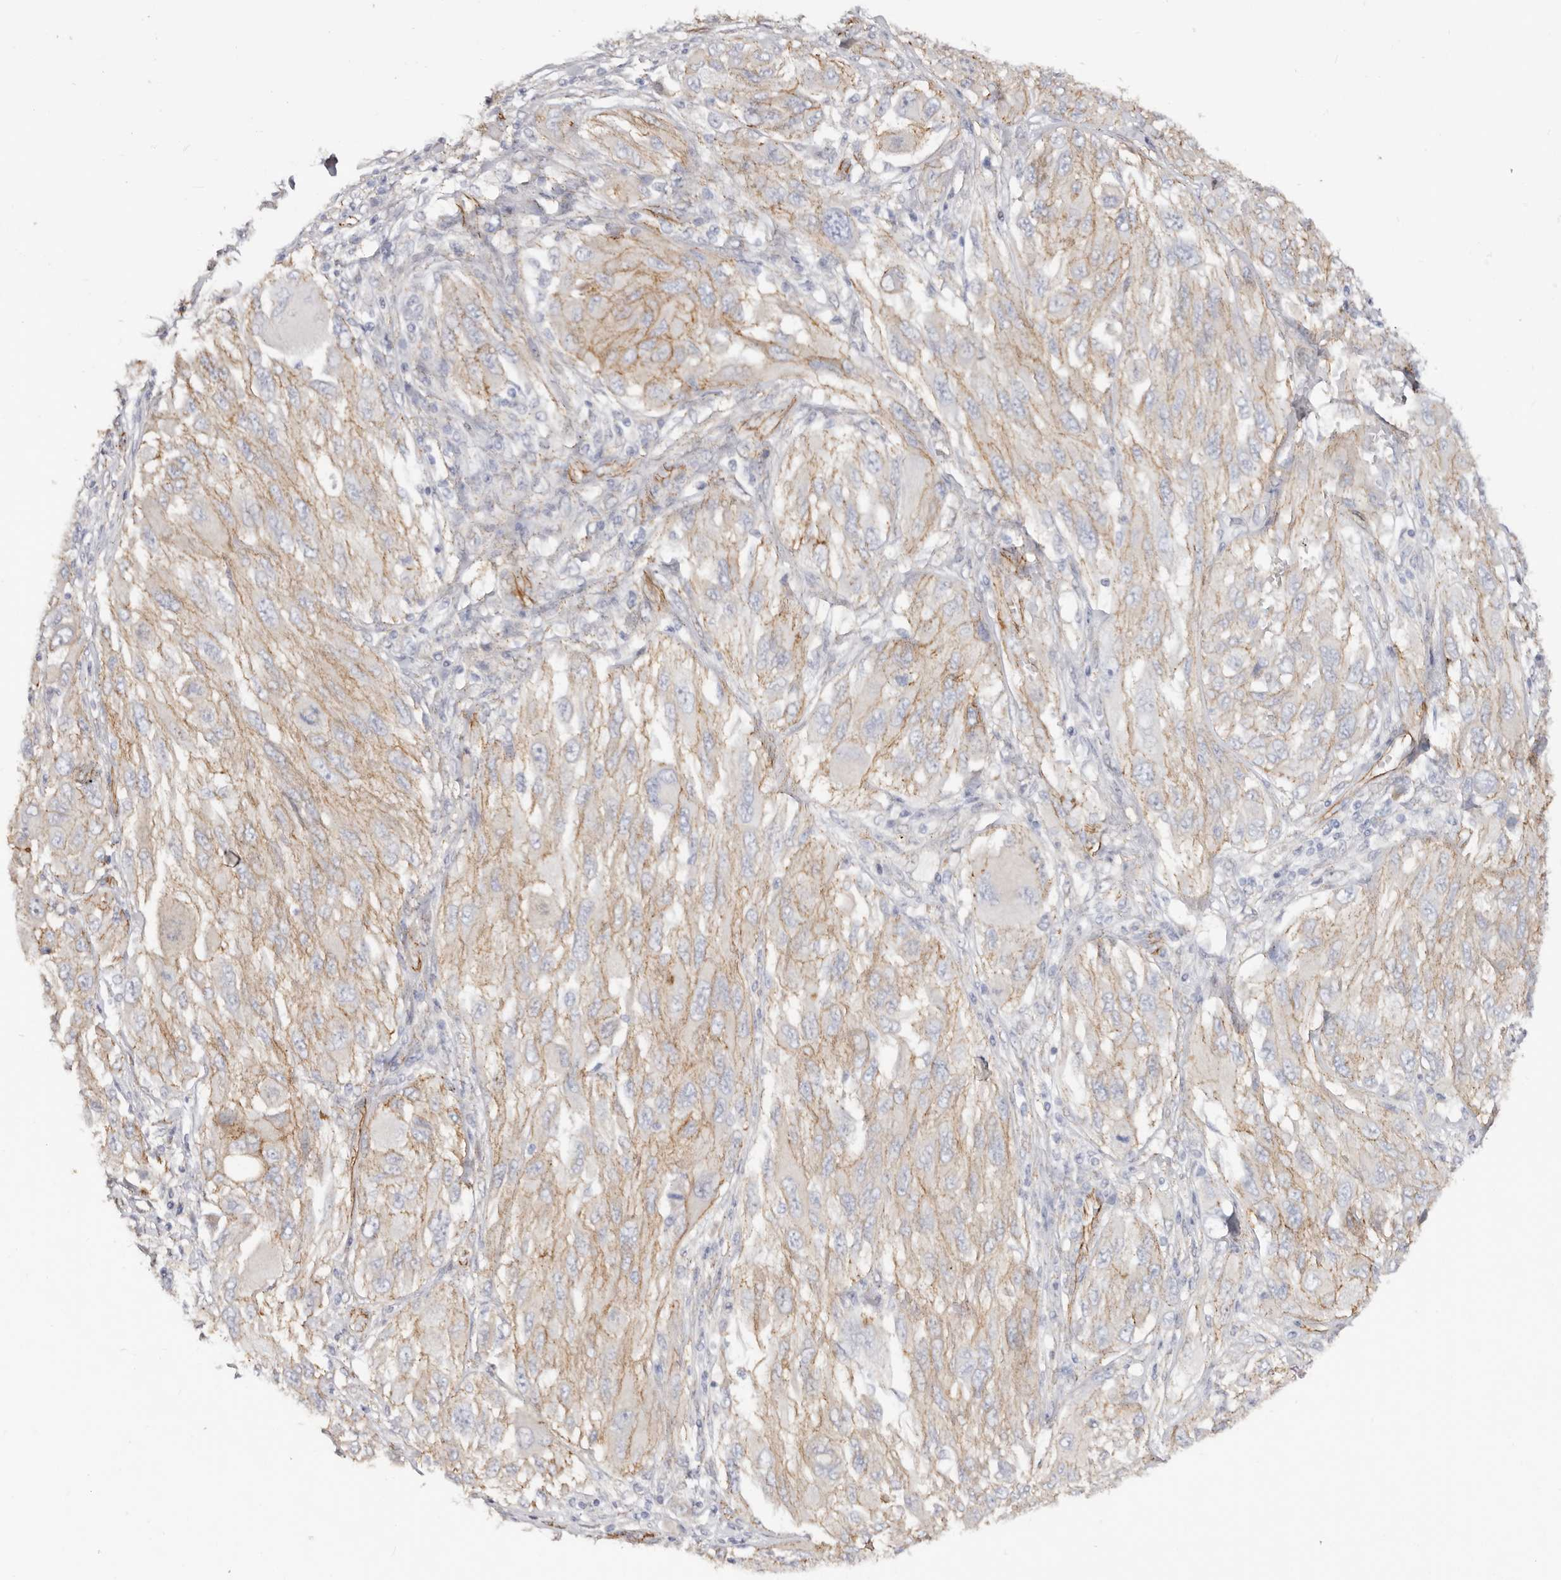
{"staining": {"intensity": "moderate", "quantity": "25%-75%", "location": "cytoplasmic/membranous"}, "tissue": "melanoma", "cell_type": "Tumor cells", "image_type": "cancer", "snomed": [{"axis": "morphology", "description": "Malignant melanoma, NOS"}, {"axis": "topography", "description": "Skin"}], "caption": "The image shows a brown stain indicating the presence of a protein in the cytoplasmic/membranous of tumor cells in melanoma.", "gene": "CTNNB1", "patient": {"sex": "female", "age": 91}}